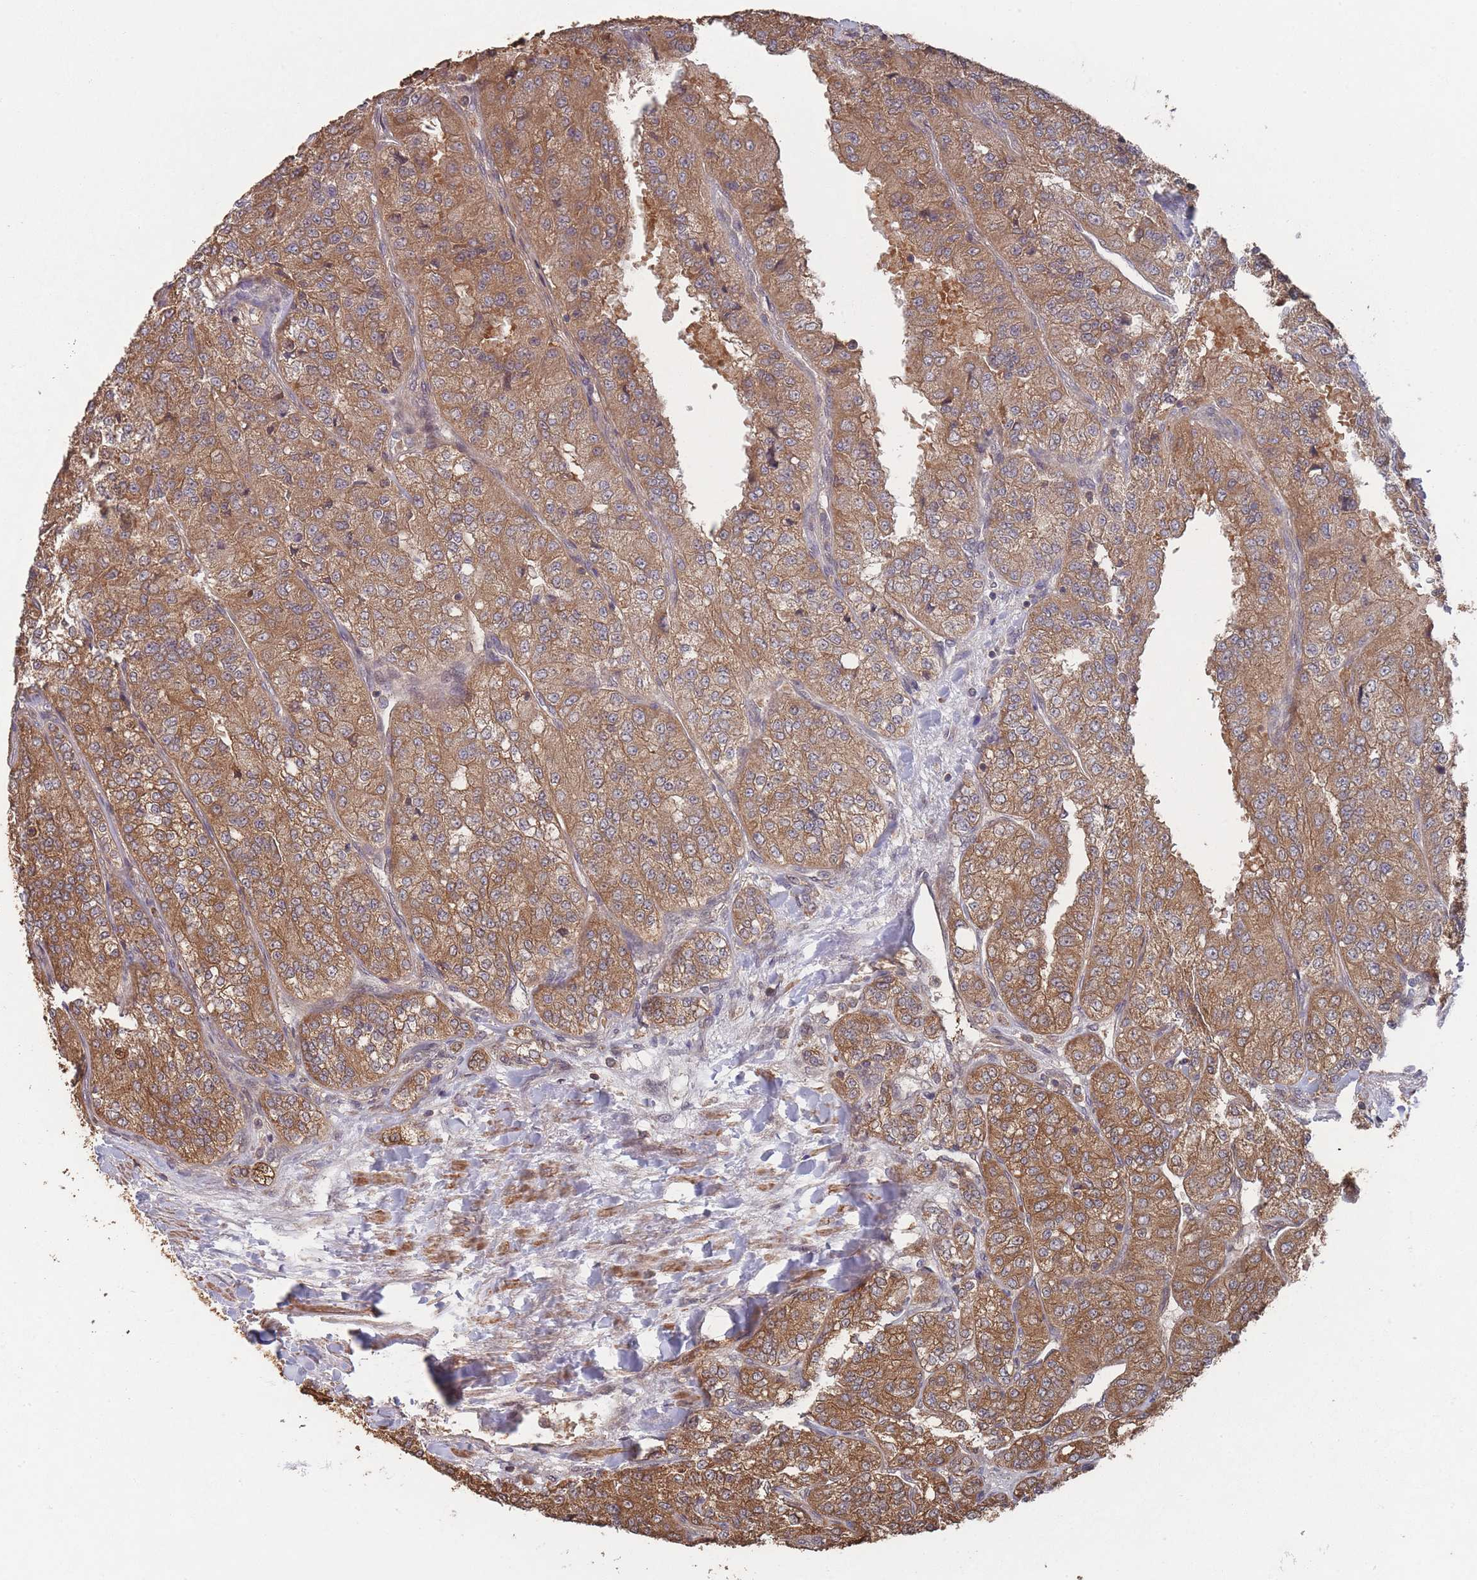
{"staining": {"intensity": "moderate", "quantity": ">75%", "location": "cytoplasmic/membranous"}, "tissue": "renal cancer", "cell_type": "Tumor cells", "image_type": "cancer", "snomed": [{"axis": "morphology", "description": "Adenocarcinoma, NOS"}, {"axis": "topography", "description": "Kidney"}], "caption": "This micrograph shows renal adenocarcinoma stained with immunohistochemistry to label a protein in brown. The cytoplasmic/membranous of tumor cells show moderate positivity for the protein. Nuclei are counter-stained blue.", "gene": "SF3B1", "patient": {"sex": "female", "age": 63}}